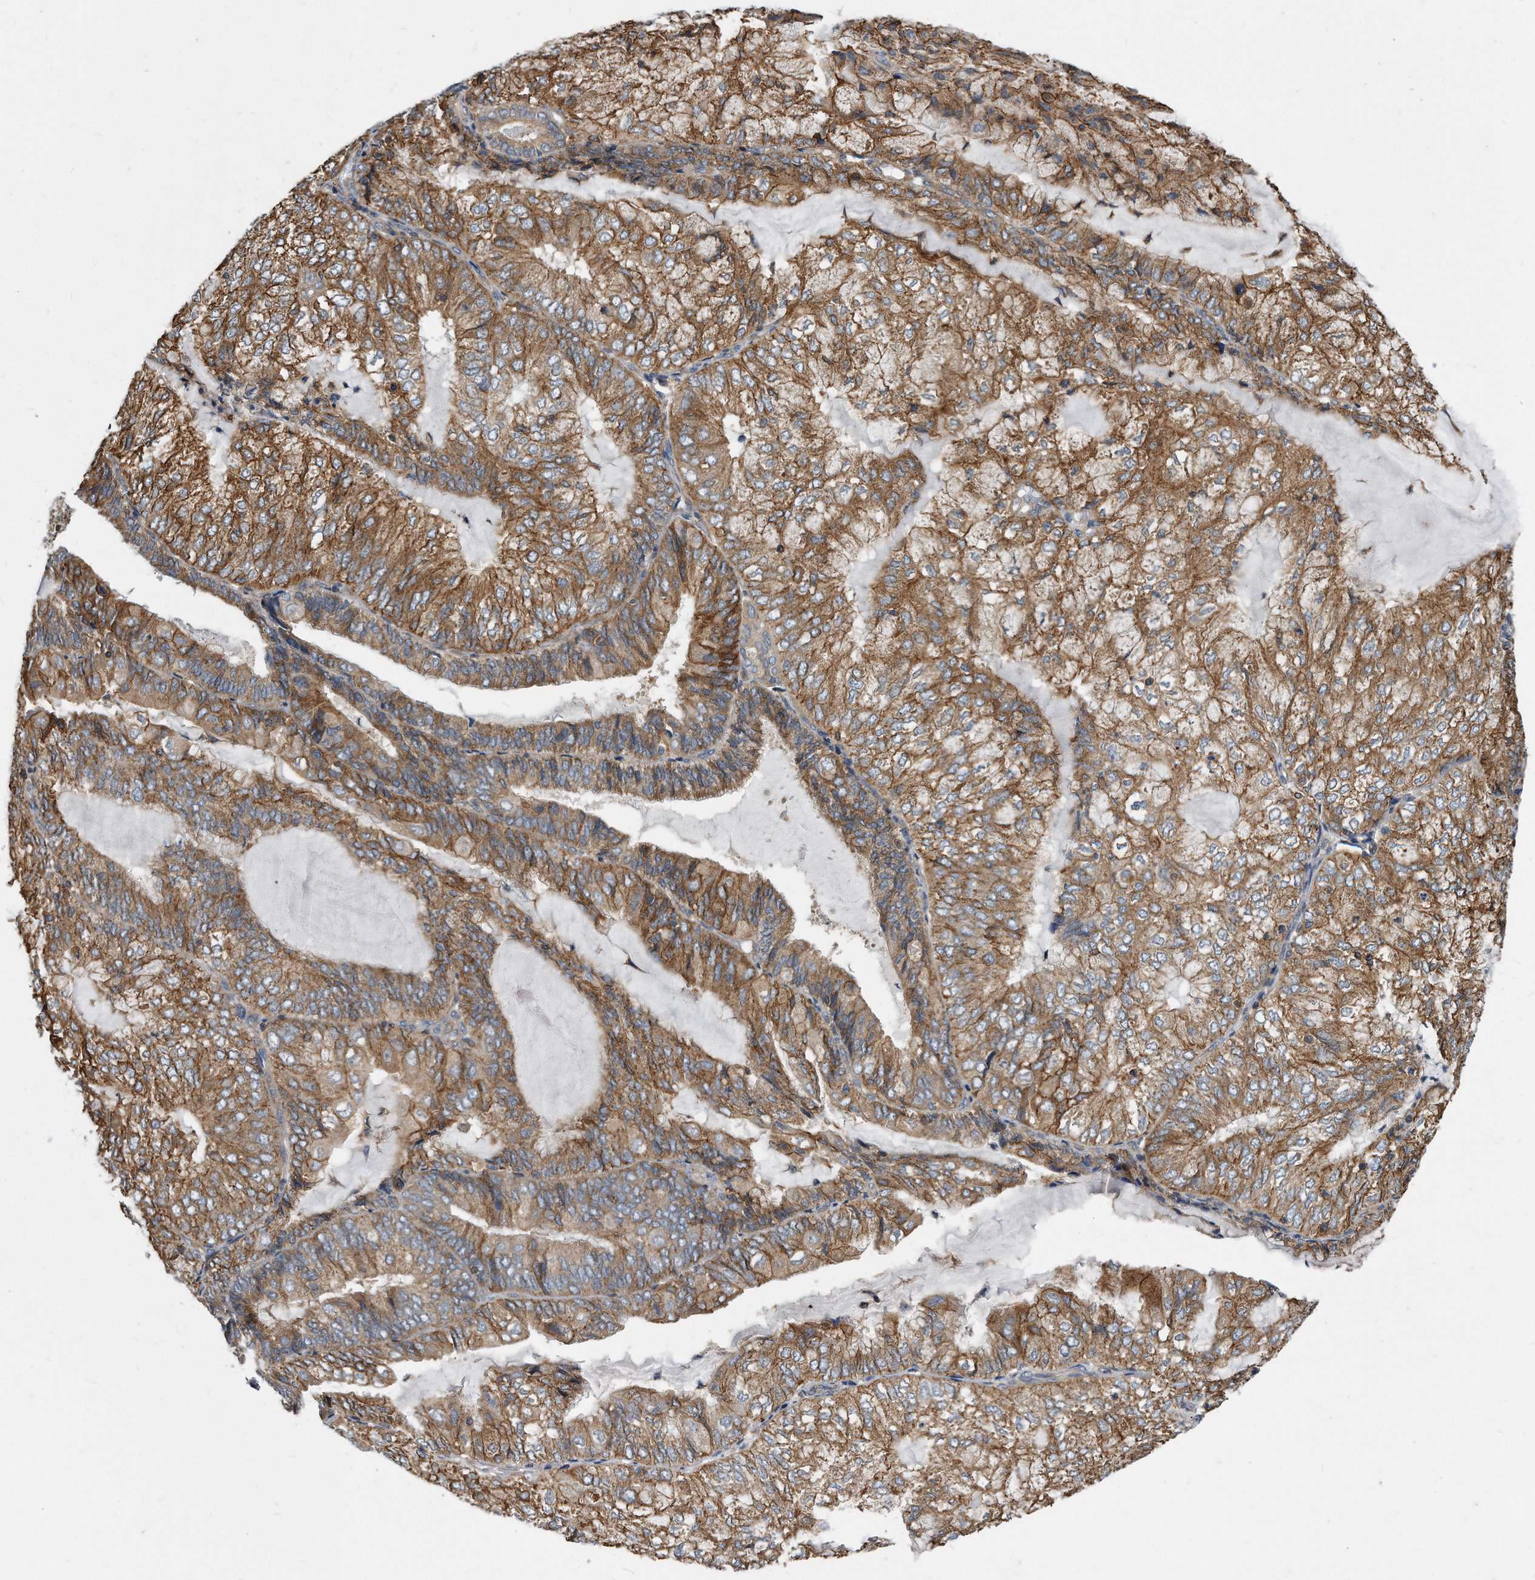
{"staining": {"intensity": "moderate", "quantity": ">75%", "location": "cytoplasmic/membranous"}, "tissue": "endometrial cancer", "cell_type": "Tumor cells", "image_type": "cancer", "snomed": [{"axis": "morphology", "description": "Adenocarcinoma, NOS"}, {"axis": "topography", "description": "Endometrium"}], "caption": "Immunohistochemical staining of adenocarcinoma (endometrial) reveals medium levels of moderate cytoplasmic/membranous protein staining in about >75% of tumor cells.", "gene": "ATG5", "patient": {"sex": "female", "age": 81}}